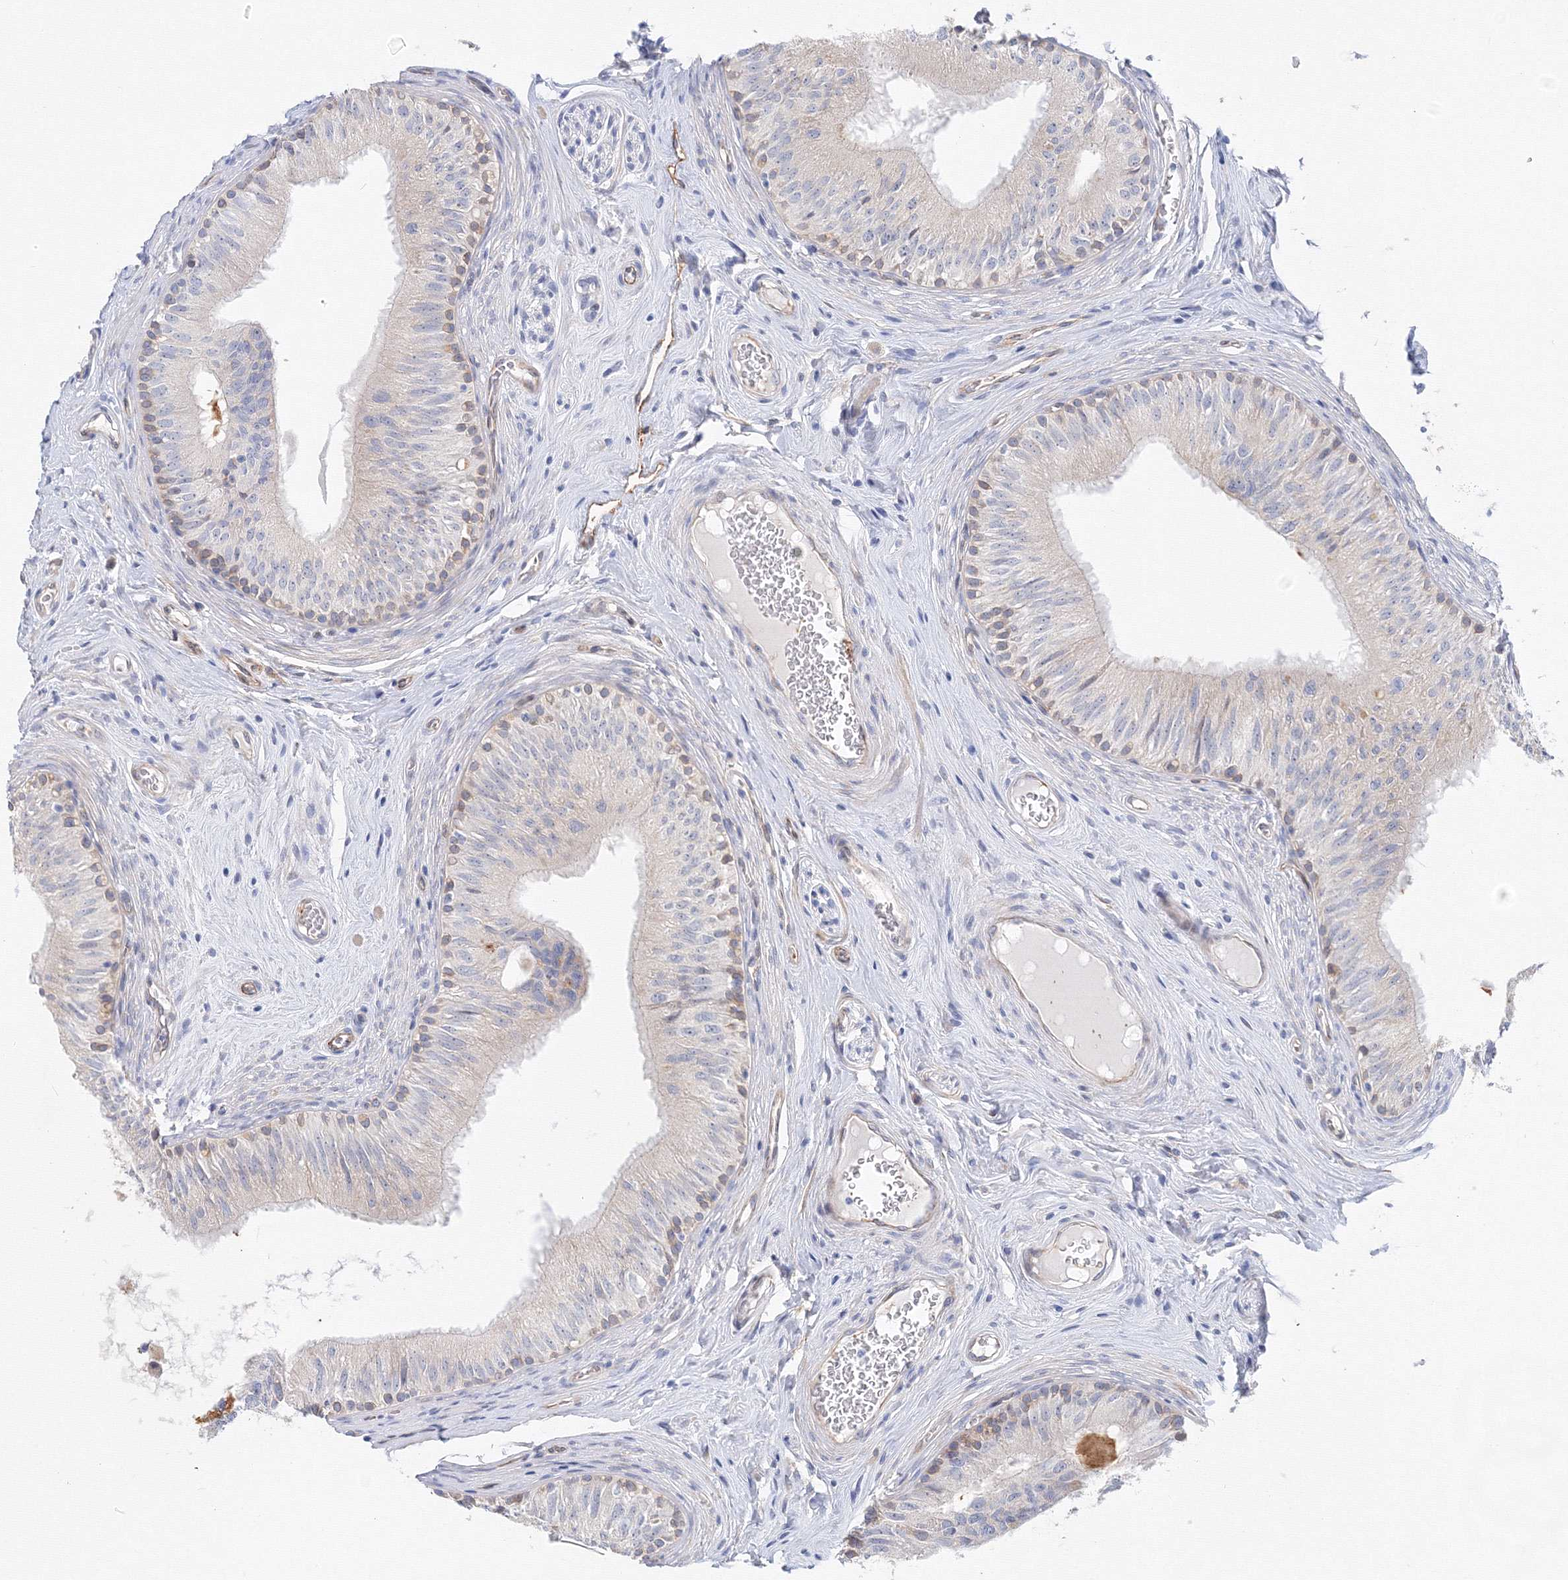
{"staining": {"intensity": "negative", "quantity": "none", "location": "none"}, "tissue": "epididymis", "cell_type": "Glandular cells", "image_type": "normal", "snomed": [{"axis": "morphology", "description": "Normal tissue, NOS"}, {"axis": "topography", "description": "Epididymis"}], "caption": "Human epididymis stained for a protein using immunohistochemistry (IHC) exhibits no expression in glandular cells.", "gene": "TAMM41", "patient": {"sex": "male", "age": 46}}